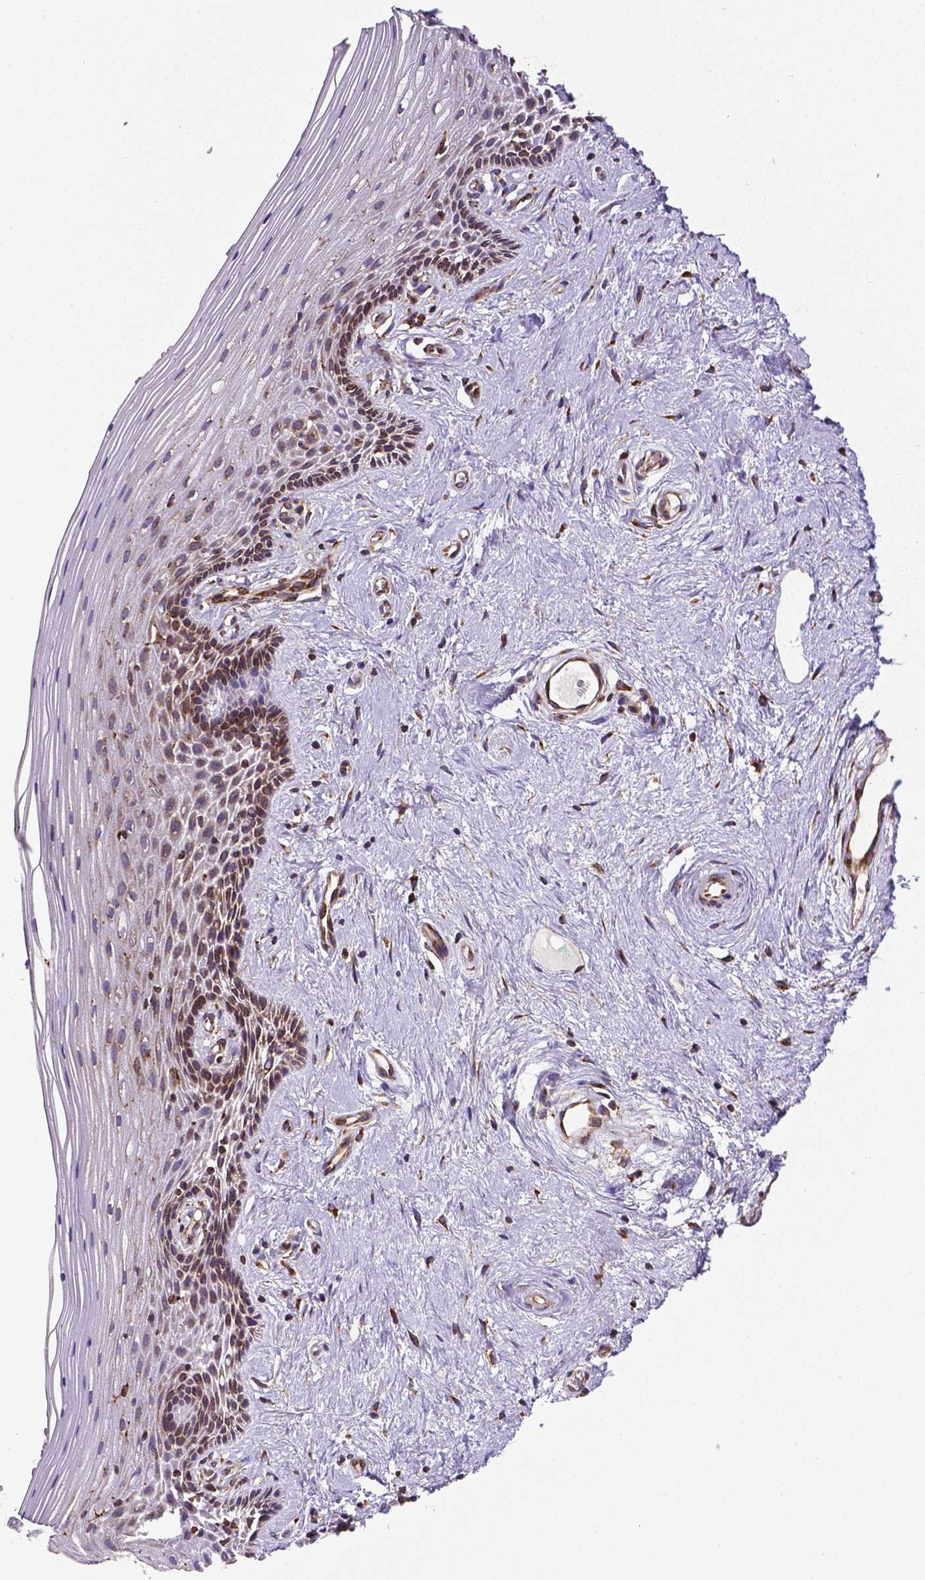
{"staining": {"intensity": "moderate", "quantity": ">75%", "location": "cytoplasmic/membranous"}, "tissue": "vagina", "cell_type": "Squamous epithelial cells", "image_type": "normal", "snomed": [{"axis": "morphology", "description": "Normal tissue, NOS"}, {"axis": "topography", "description": "Vagina"}], "caption": "Immunohistochemistry (DAB) staining of normal vagina demonstrates moderate cytoplasmic/membranous protein staining in approximately >75% of squamous epithelial cells.", "gene": "MTDH", "patient": {"sex": "female", "age": 45}}